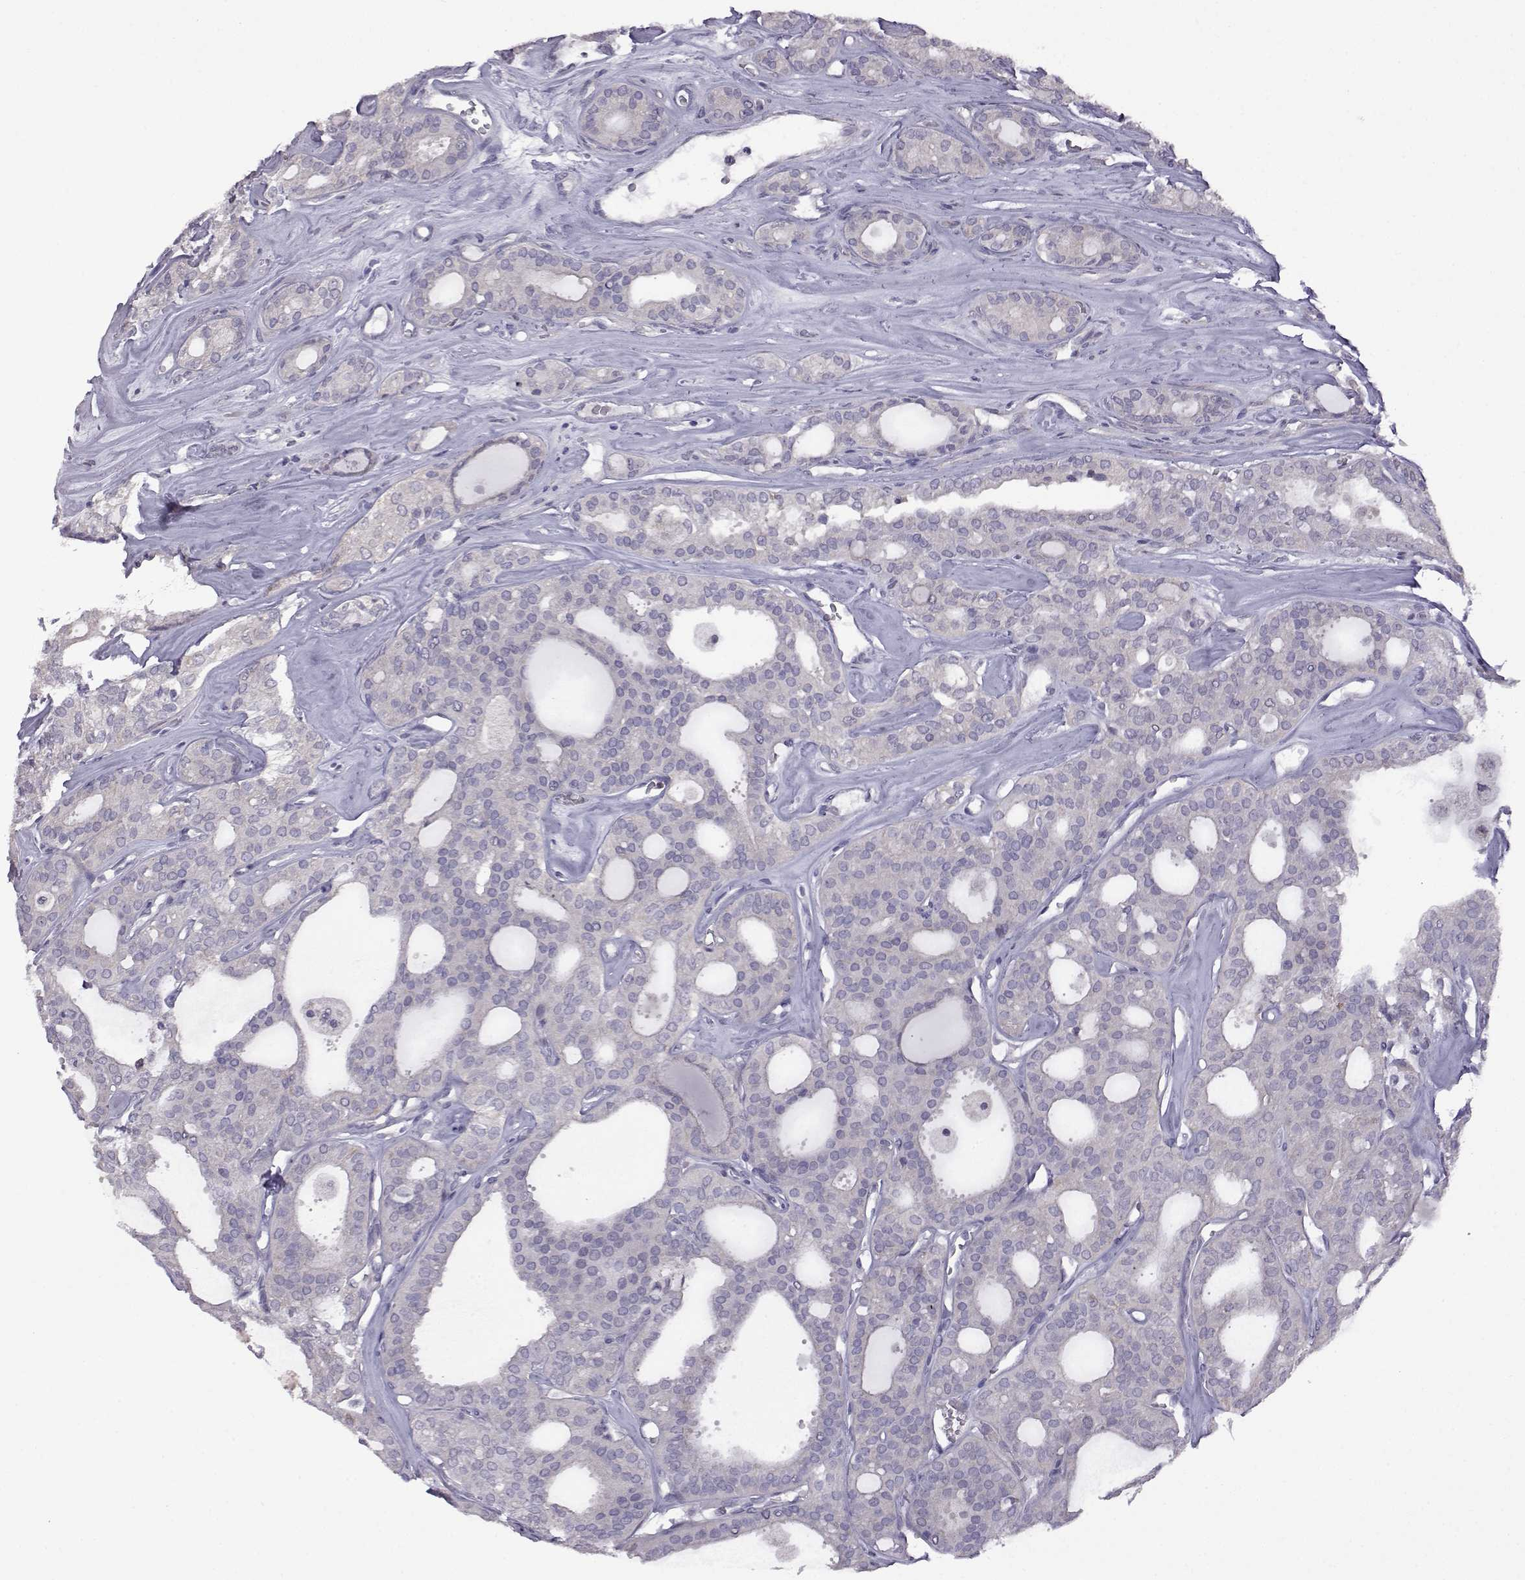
{"staining": {"intensity": "negative", "quantity": "none", "location": "none"}, "tissue": "thyroid cancer", "cell_type": "Tumor cells", "image_type": "cancer", "snomed": [{"axis": "morphology", "description": "Follicular adenoma carcinoma, NOS"}, {"axis": "topography", "description": "Thyroid gland"}], "caption": "DAB (3,3'-diaminobenzidine) immunohistochemical staining of human follicular adenoma carcinoma (thyroid) exhibits no significant positivity in tumor cells. (DAB (3,3'-diaminobenzidine) IHC visualized using brightfield microscopy, high magnification).", "gene": "VGF", "patient": {"sex": "male", "age": 75}}